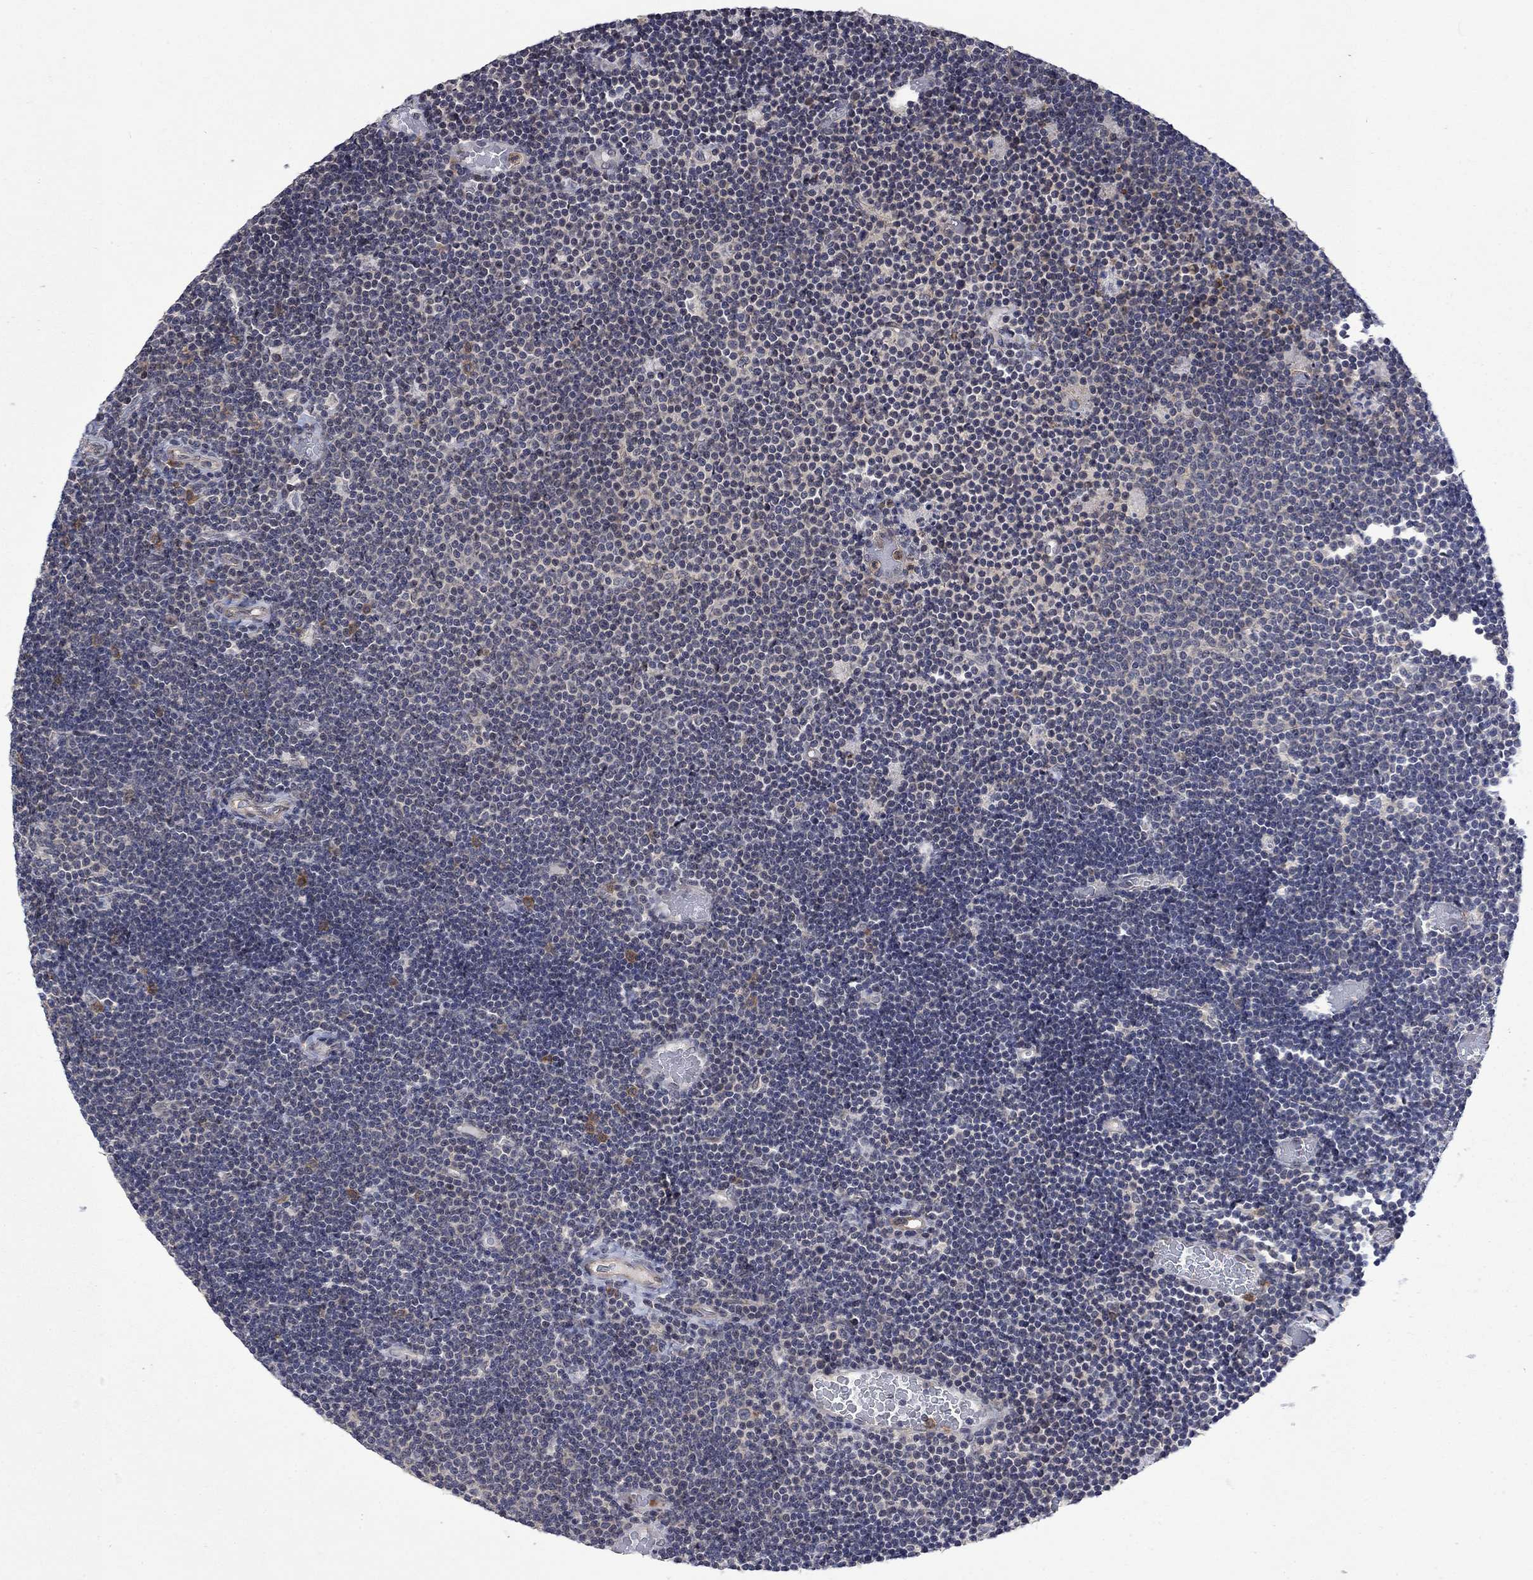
{"staining": {"intensity": "negative", "quantity": "none", "location": "none"}, "tissue": "lymphoma", "cell_type": "Tumor cells", "image_type": "cancer", "snomed": [{"axis": "morphology", "description": "Malignant lymphoma, non-Hodgkin's type, Low grade"}, {"axis": "topography", "description": "Brain"}], "caption": "The immunohistochemistry micrograph has no significant positivity in tumor cells of low-grade malignant lymphoma, non-Hodgkin's type tissue.", "gene": "PPP1R9A", "patient": {"sex": "female", "age": 66}}